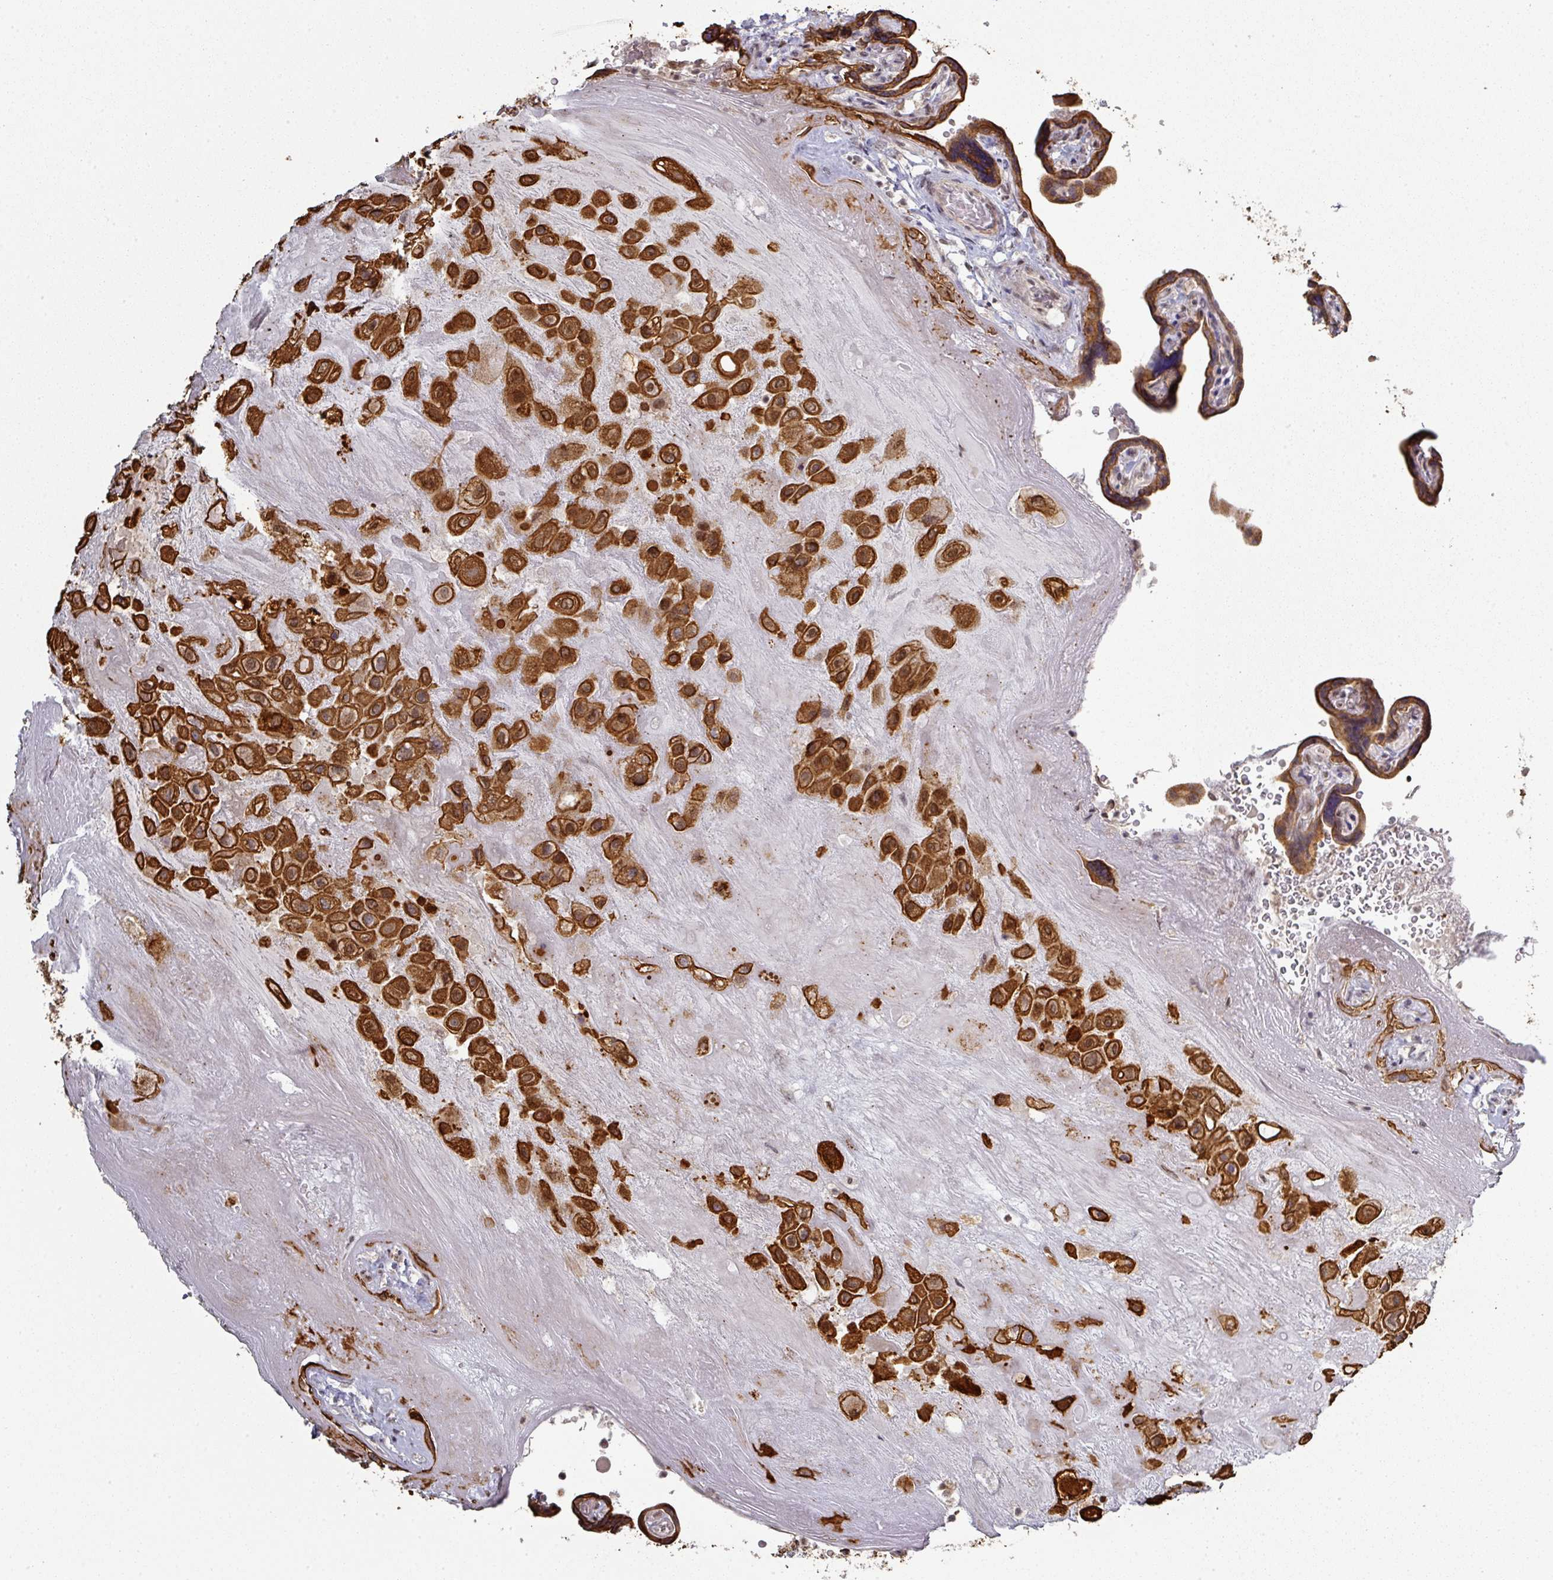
{"staining": {"intensity": "strong", "quantity": ">75%", "location": "cytoplasmic/membranous,nuclear"}, "tissue": "placenta", "cell_type": "Decidual cells", "image_type": "normal", "snomed": [{"axis": "morphology", "description": "Normal tissue, NOS"}, {"axis": "topography", "description": "Placenta"}], "caption": "Protein positivity by immunohistochemistry (IHC) demonstrates strong cytoplasmic/membranous,nuclear staining in about >75% of decidual cells in unremarkable placenta.", "gene": "GTF2H3", "patient": {"sex": "female", "age": 32}}